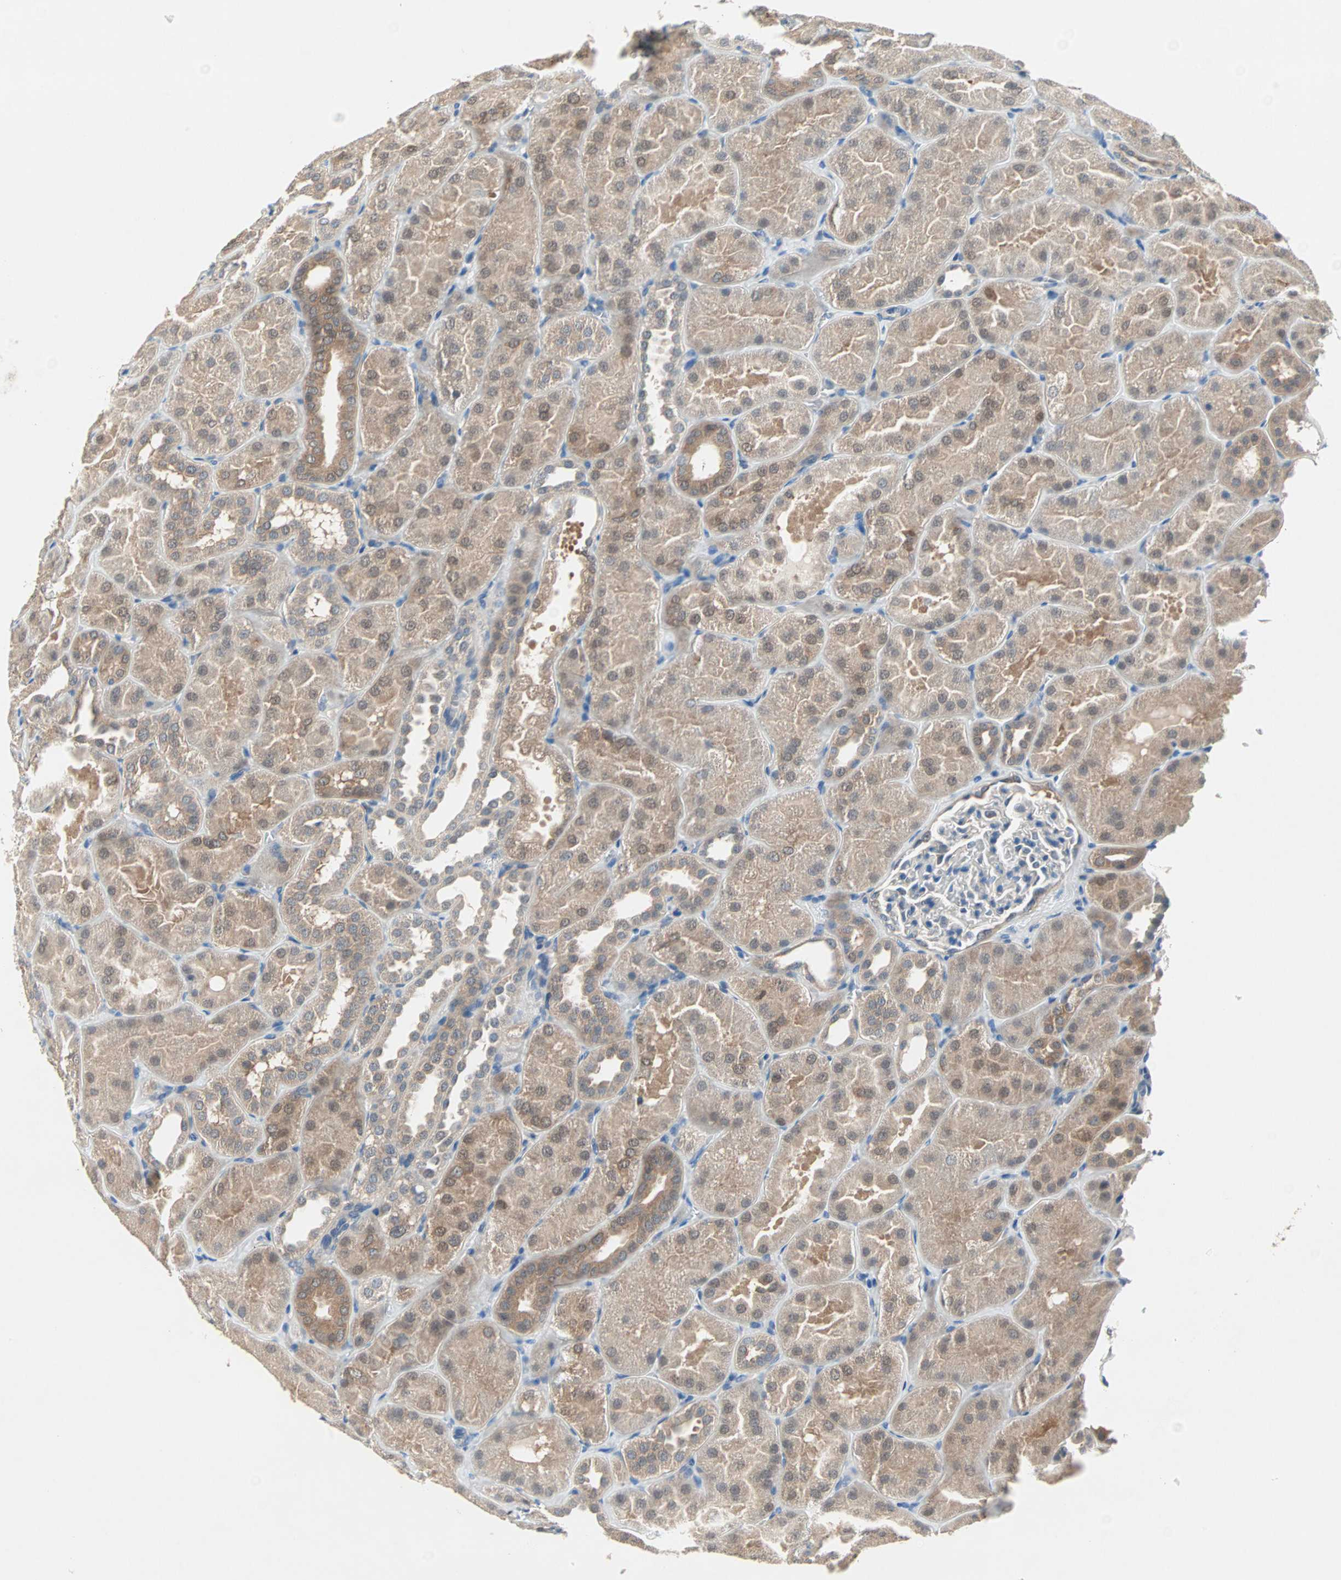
{"staining": {"intensity": "weak", "quantity": "<25%", "location": "cytoplasmic/membranous"}, "tissue": "kidney", "cell_type": "Cells in glomeruli", "image_type": "normal", "snomed": [{"axis": "morphology", "description": "Normal tissue, NOS"}, {"axis": "topography", "description": "Kidney"}], "caption": "Protein analysis of normal kidney reveals no significant staining in cells in glomeruli.", "gene": "MPI", "patient": {"sex": "male", "age": 28}}